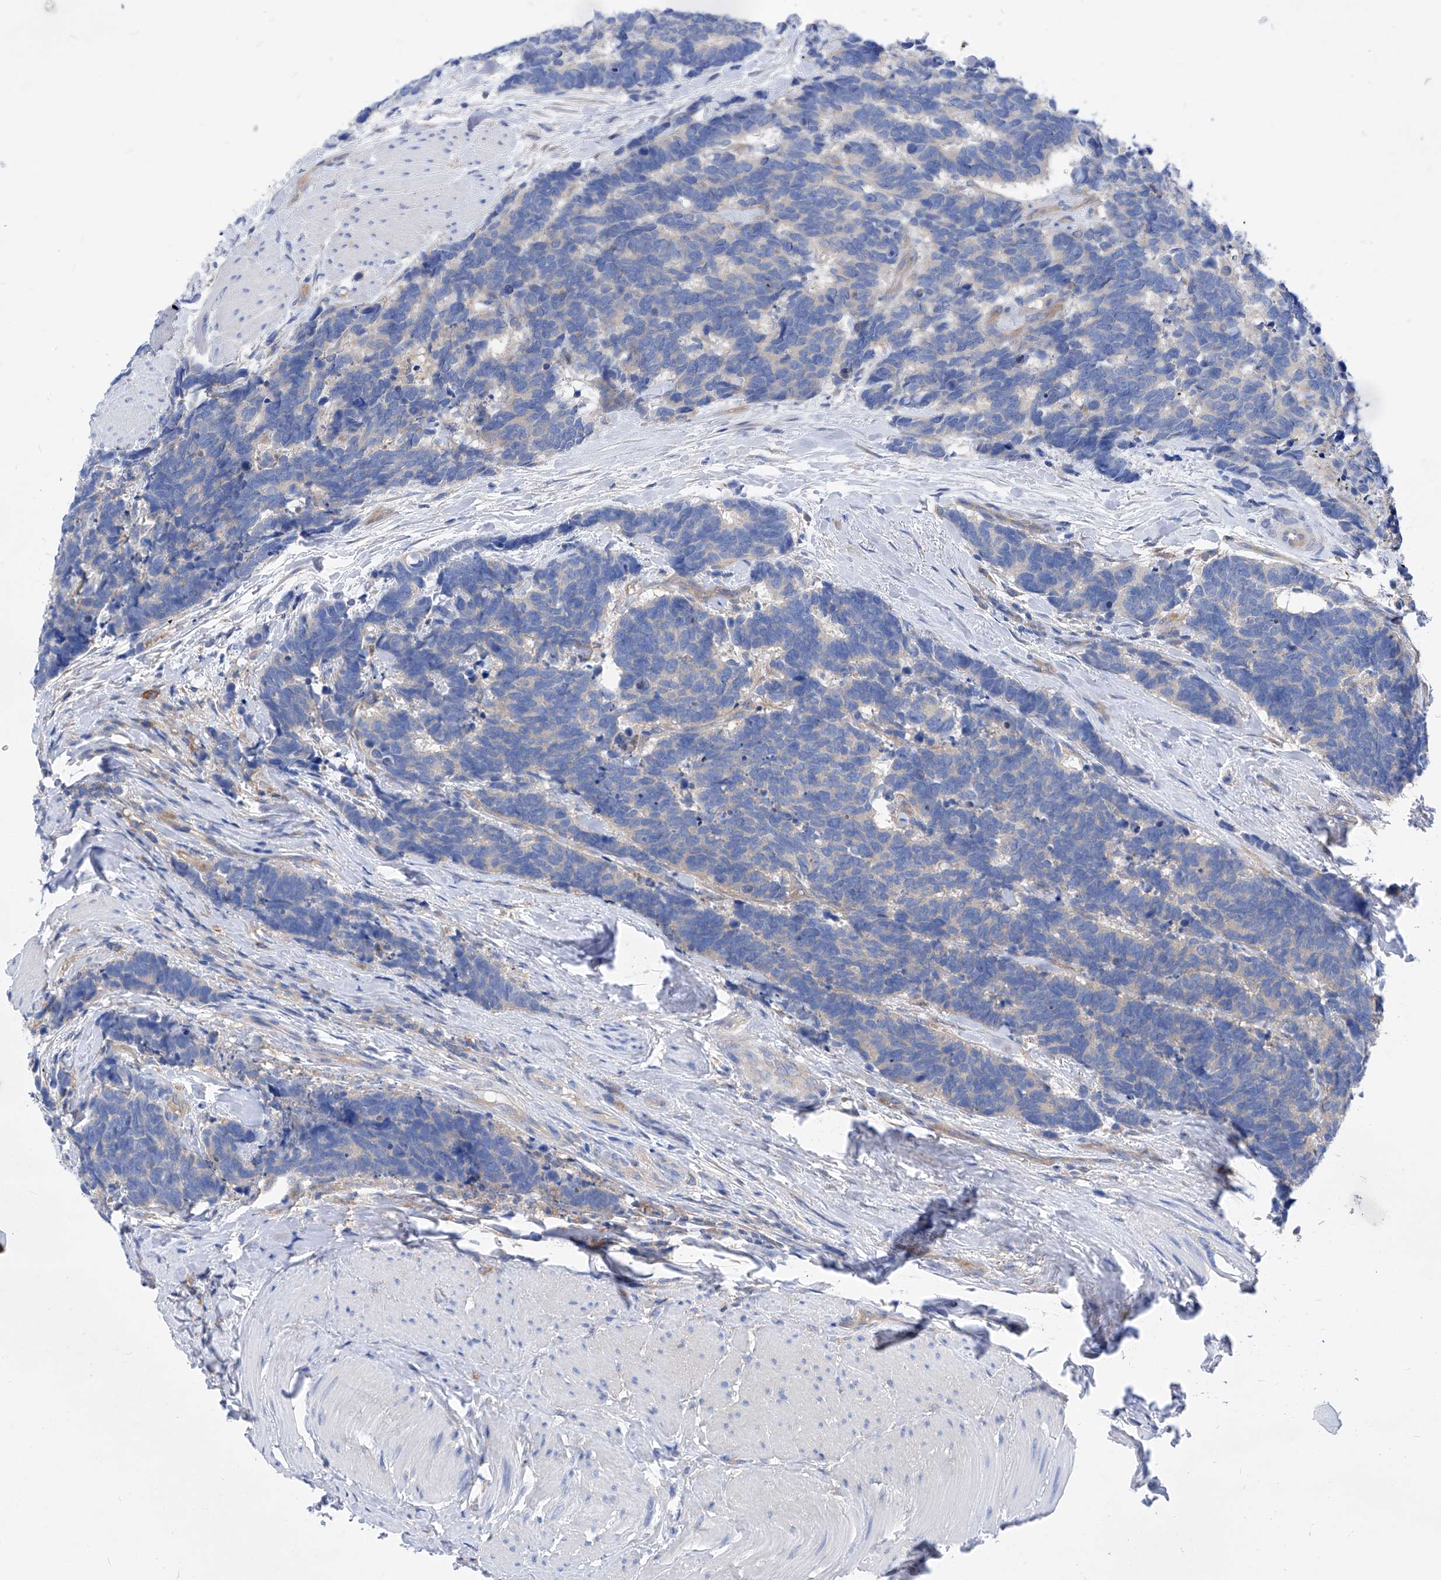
{"staining": {"intensity": "negative", "quantity": "none", "location": "none"}, "tissue": "carcinoid", "cell_type": "Tumor cells", "image_type": "cancer", "snomed": [{"axis": "morphology", "description": "Carcinoma, NOS"}, {"axis": "morphology", "description": "Carcinoid, malignant, NOS"}, {"axis": "topography", "description": "Urinary bladder"}], "caption": "Tumor cells are negative for brown protein staining in carcinoid.", "gene": "XPNPEP1", "patient": {"sex": "male", "age": 57}}